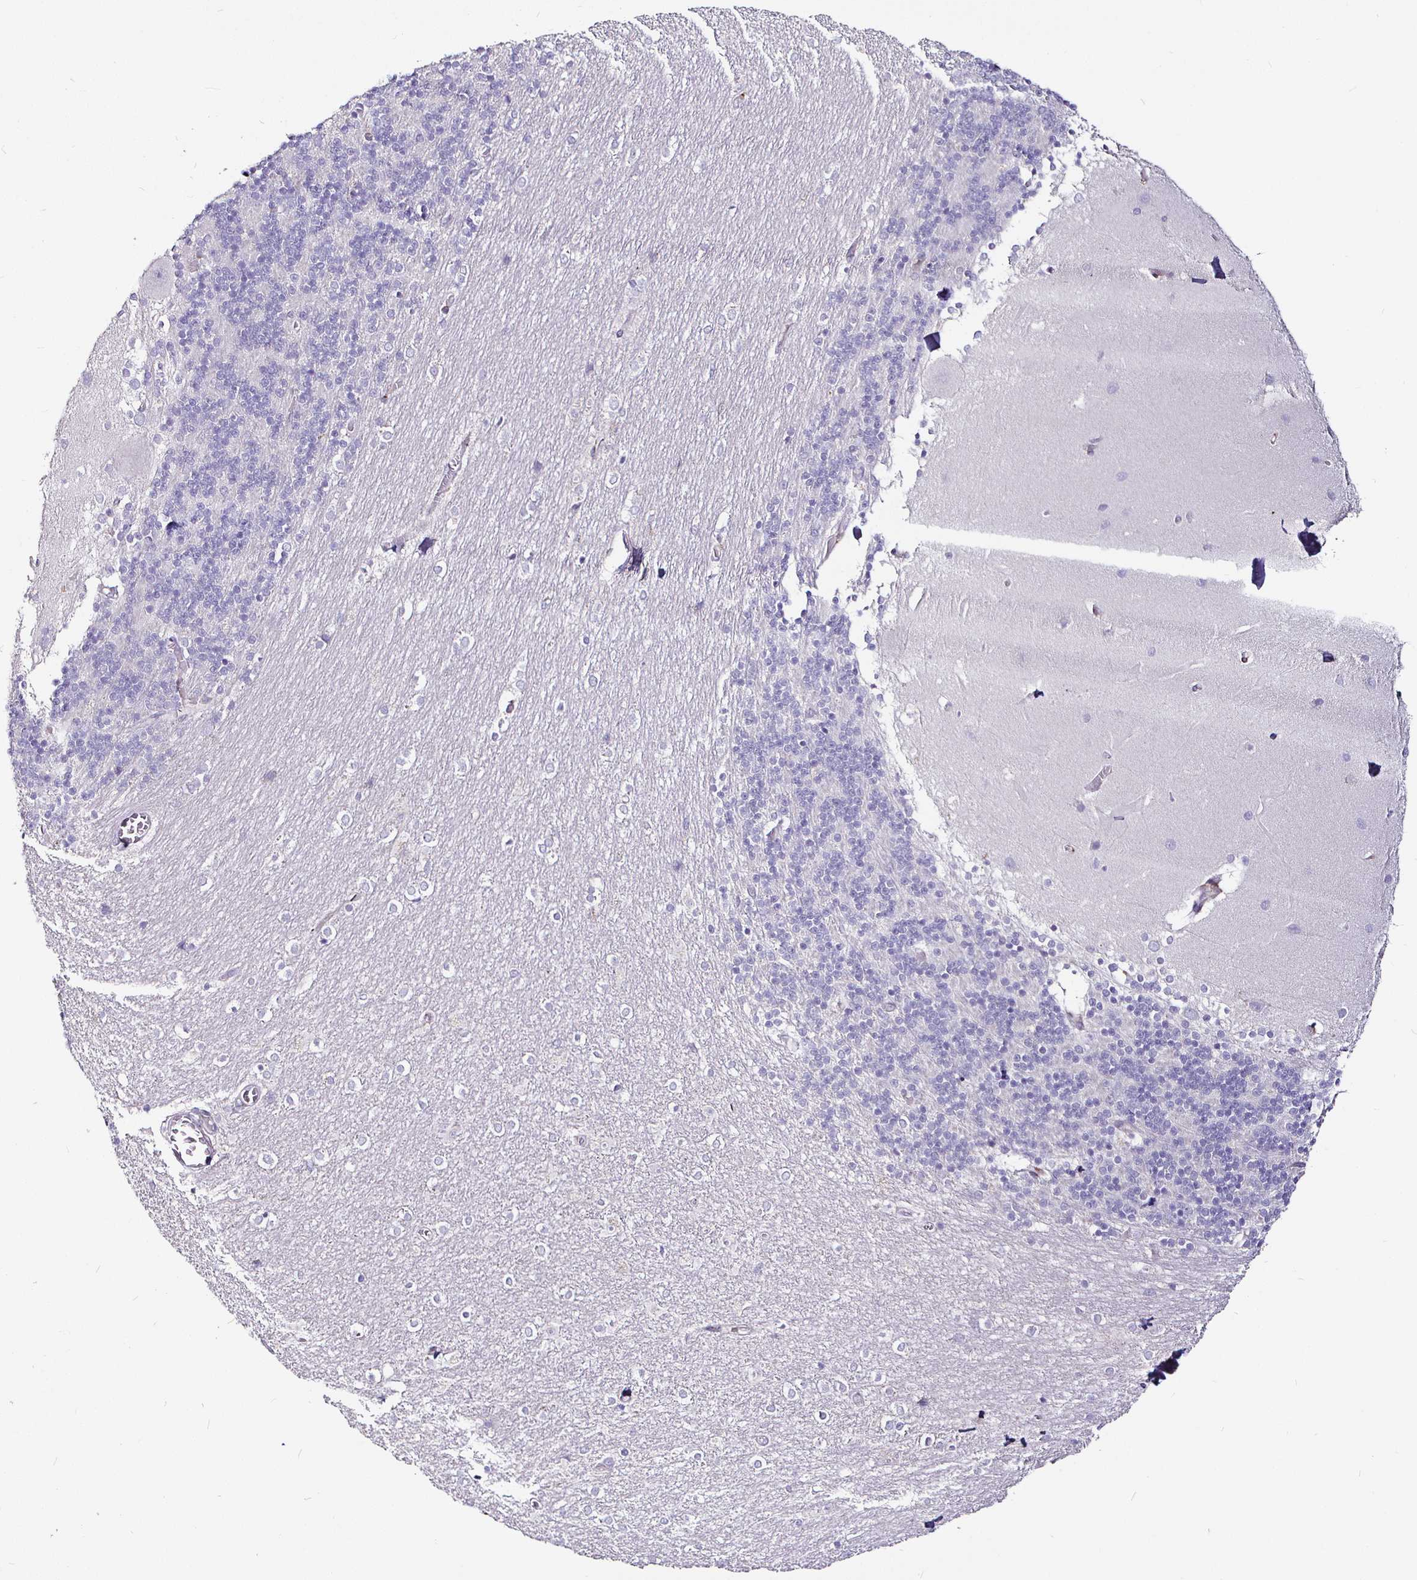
{"staining": {"intensity": "negative", "quantity": "none", "location": "none"}, "tissue": "cerebellum", "cell_type": "Cells in granular layer", "image_type": "normal", "snomed": [{"axis": "morphology", "description": "Normal tissue, NOS"}, {"axis": "topography", "description": "Cerebellum"}], "caption": "Photomicrograph shows no significant protein staining in cells in granular layer of unremarkable cerebellum. (DAB IHC, high magnification).", "gene": "P4HA2", "patient": {"sex": "female", "age": 54}}